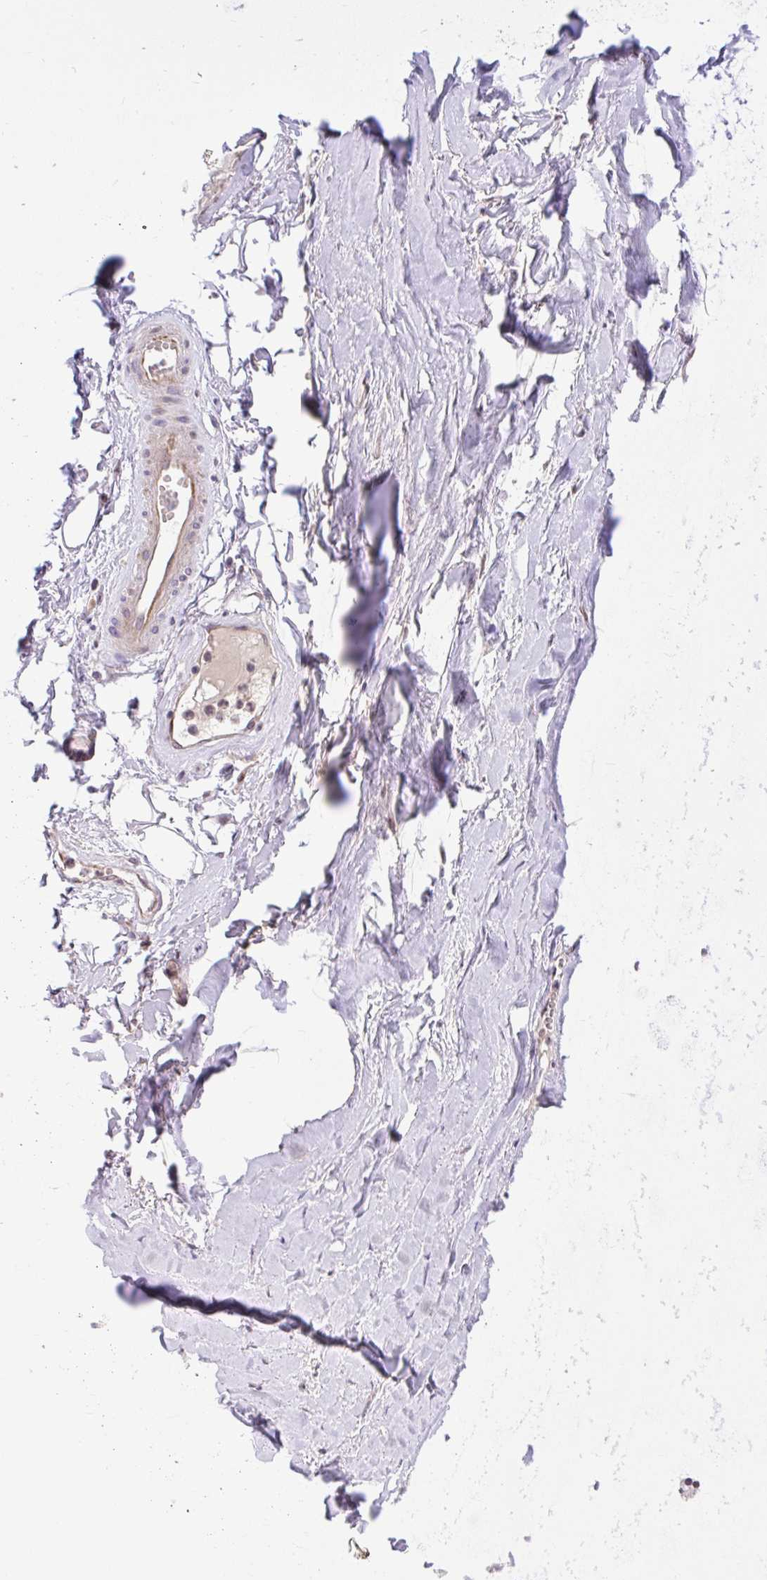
{"staining": {"intensity": "negative", "quantity": "none", "location": "none"}, "tissue": "adipose tissue", "cell_type": "Adipocytes", "image_type": "normal", "snomed": [{"axis": "morphology", "description": "Normal tissue, NOS"}, {"axis": "topography", "description": "Cartilage tissue"}, {"axis": "topography", "description": "Nasopharynx"}, {"axis": "topography", "description": "Thyroid gland"}], "caption": "Unremarkable adipose tissue was stained to show a protein in brown. There is no significant staining in adipocytes. (DAB immunohistochemistry with hematoxylin counter stain).", "gene": "CHIA", "patient": {"sex": "male", "age": 63}}